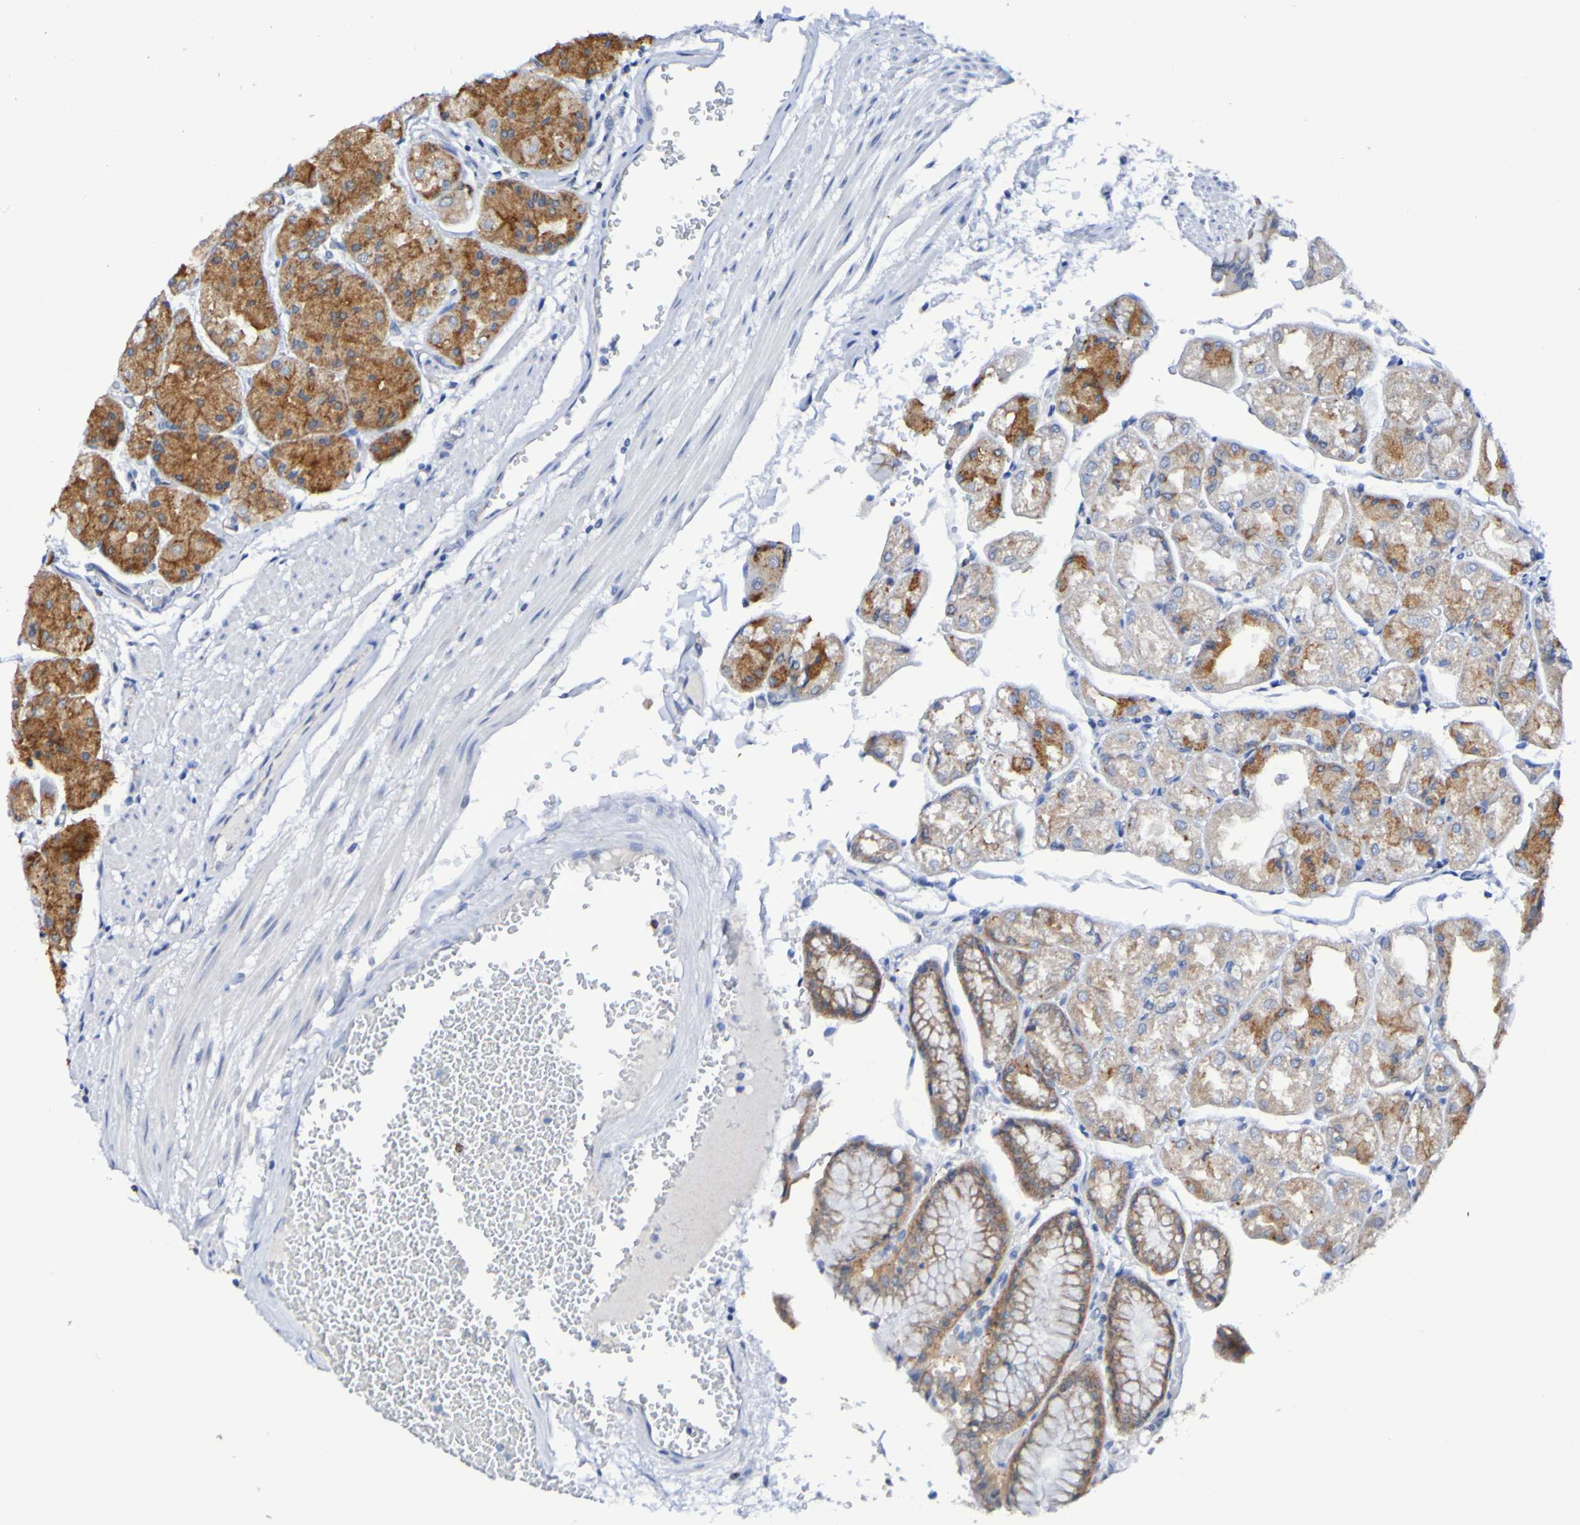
{"staining": {"intensity": "moderate", "quantity": "25%-75%", "location": "cytoplasmic/membranous"}, "tissue": "stomach", "cell_type": "Glandular cells", "image_type": "normal", "snomed": [{"axis": "morphology", "description": "Normal tissue, NOS"}, {"axis": "topography", "description": "Stomach, upper"}], "caption": "Immunohistochemical staining of normal human stomach exhibits moderate cytoplasmic/membranous protein expression in about 25%-75% of glandular cells.", "gene": "GJB1", "patient": {"sex": "male", "age": 72}}